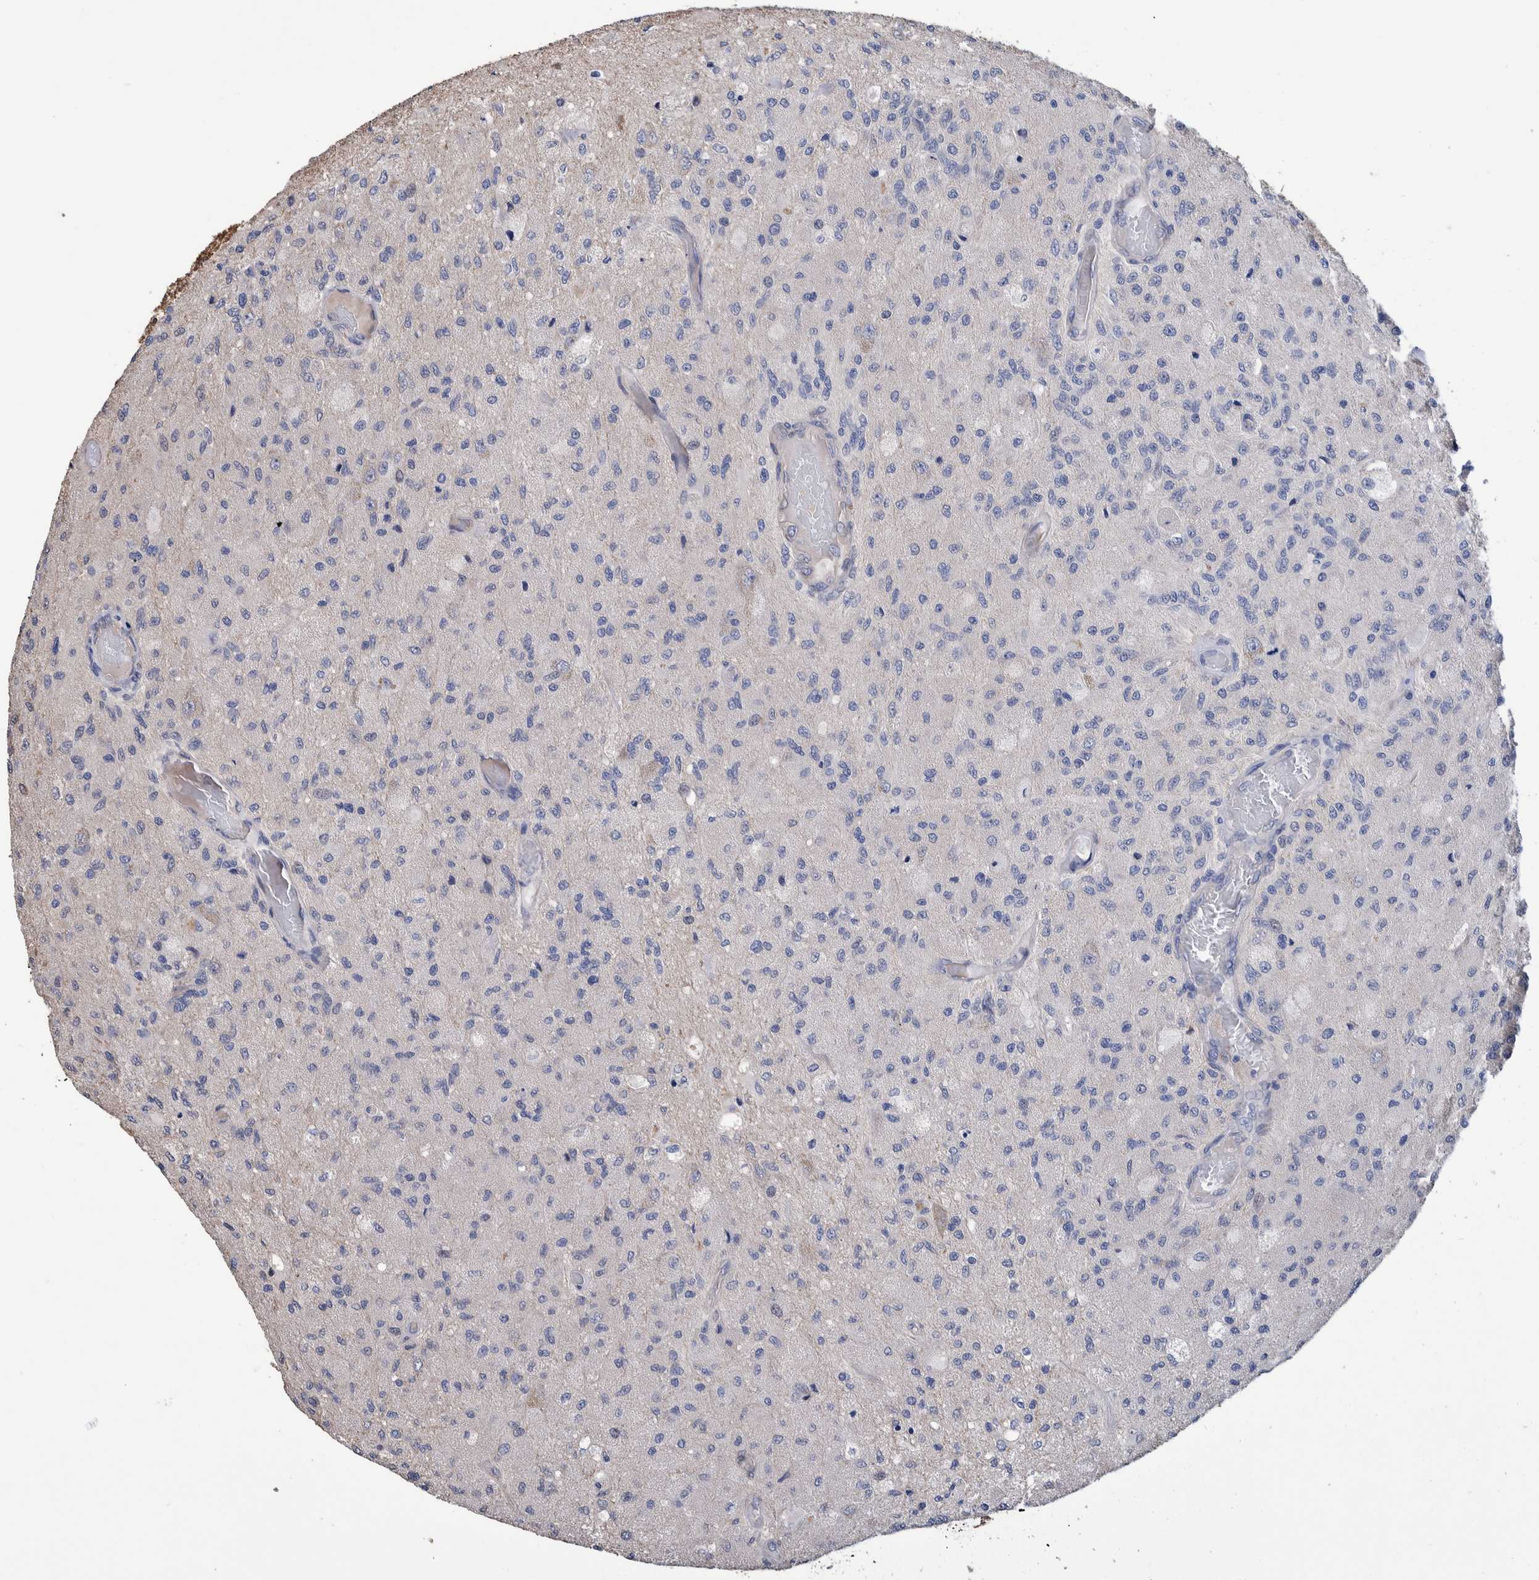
{"staining": {"intensity": "negative", "quantity": "none", "location": "none"}, "tissue": "glioma", "cell_type": "Tumor cells", "image_type": "cancer", "snomed": [{"axis": "morphology", "description": "Normal tissue, NOS"}, {"axis": "morphology", "description": "Glioma, malignant, High grade"}, {"axis": "topography", "description": "Cerebral cortex"}], "caption": "Immunohistochemistry of malignant high-grade glioma shows no staining in tumor cells.", "gene": "SLC45A4", "patient": {"sex": "male", "age": 77}}